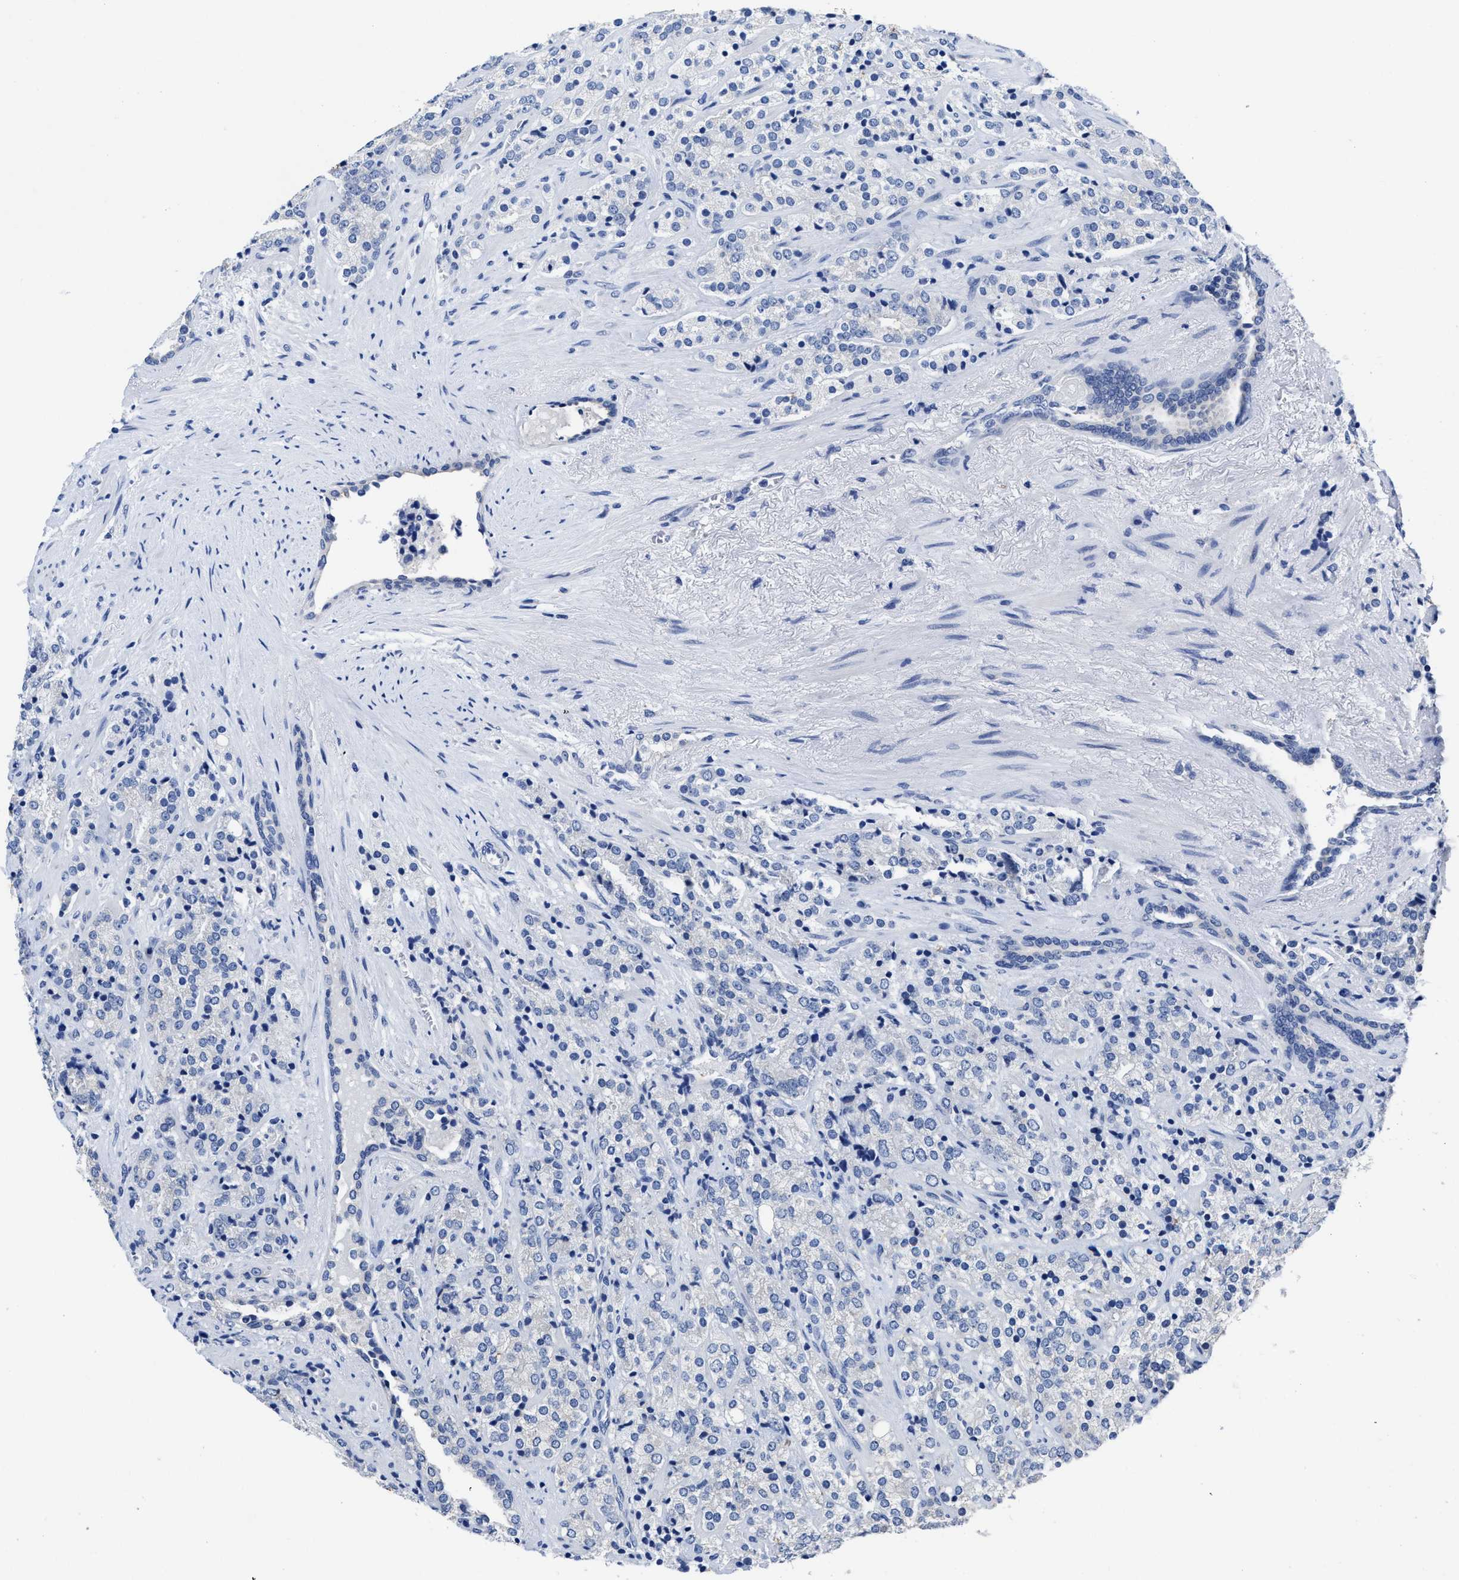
{"staining": {"intensity": "negative", "quantity": "none", "location": "none"}, "tissue": "prostate cancer", "cell_type": "Tumor cells", "image_type": "cancer", "snomed": [{"axis": "morphology", "description": "Adenocarcinoma, High grade"}, {"axis": "topography", "description": "Prostate"}], "caption": "Immunohistochemistry of adenocarcinoma (high-grade) (prostate) shows no expression in tumor cells.", "gene": "HOOK1", "patient": {"sex": "male", "age": 71}}